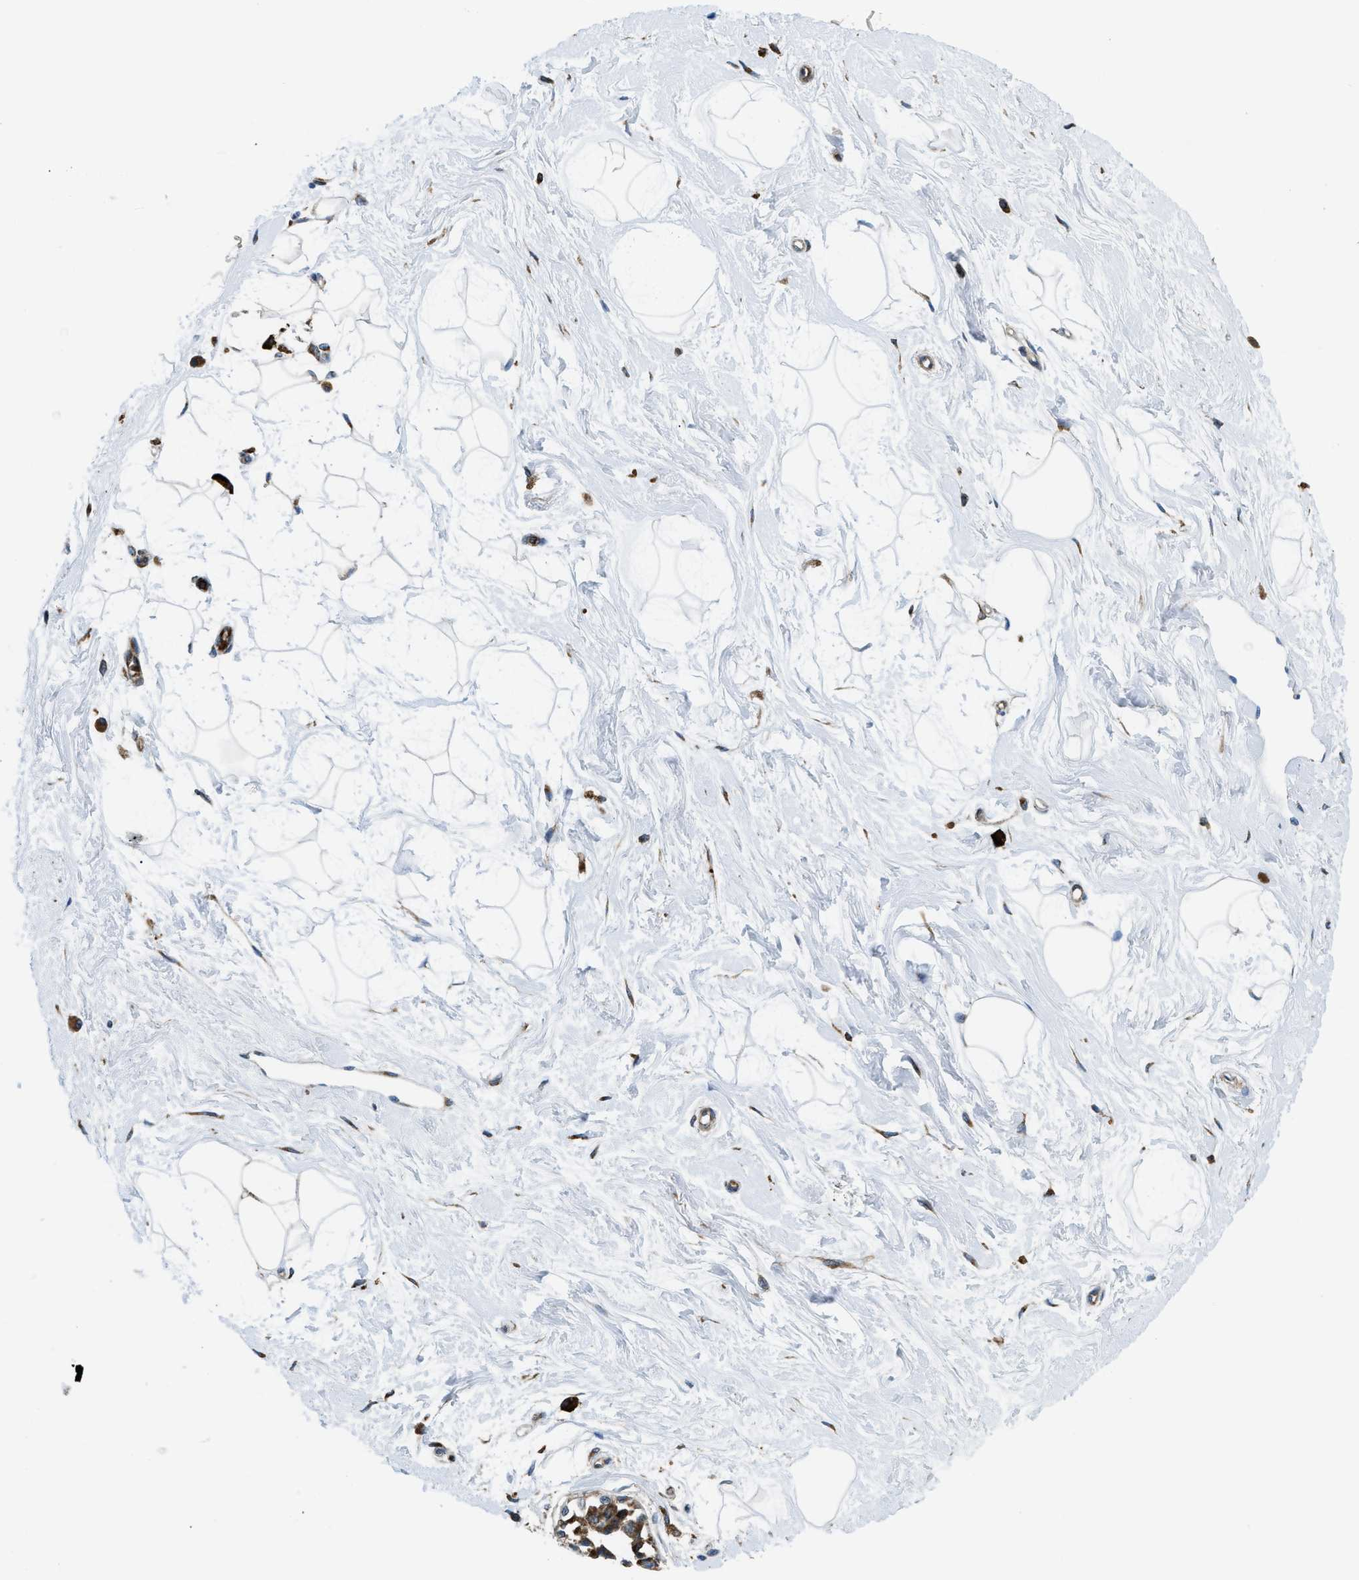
{"staining": {"intensity": "moderate", "quantity": "<25%", "location": "cytoplasmic/membranous"}, "tissue": "breast", "cell_type": "Adipocytes", "image_type": "normal", "snomed": [{"axis": "morphology", "description": "Normal tissue, NOS"}, {"axis": "topography", "description": "Breast"}], "caption": "Brown immunohistochemical staining in benign breast exhibits moderate cytoplasmic/membranous positivity in approximately <25% of adipocytes.", "gene": "CSPG4", "patient": {"sex": "female", "age": 45}}